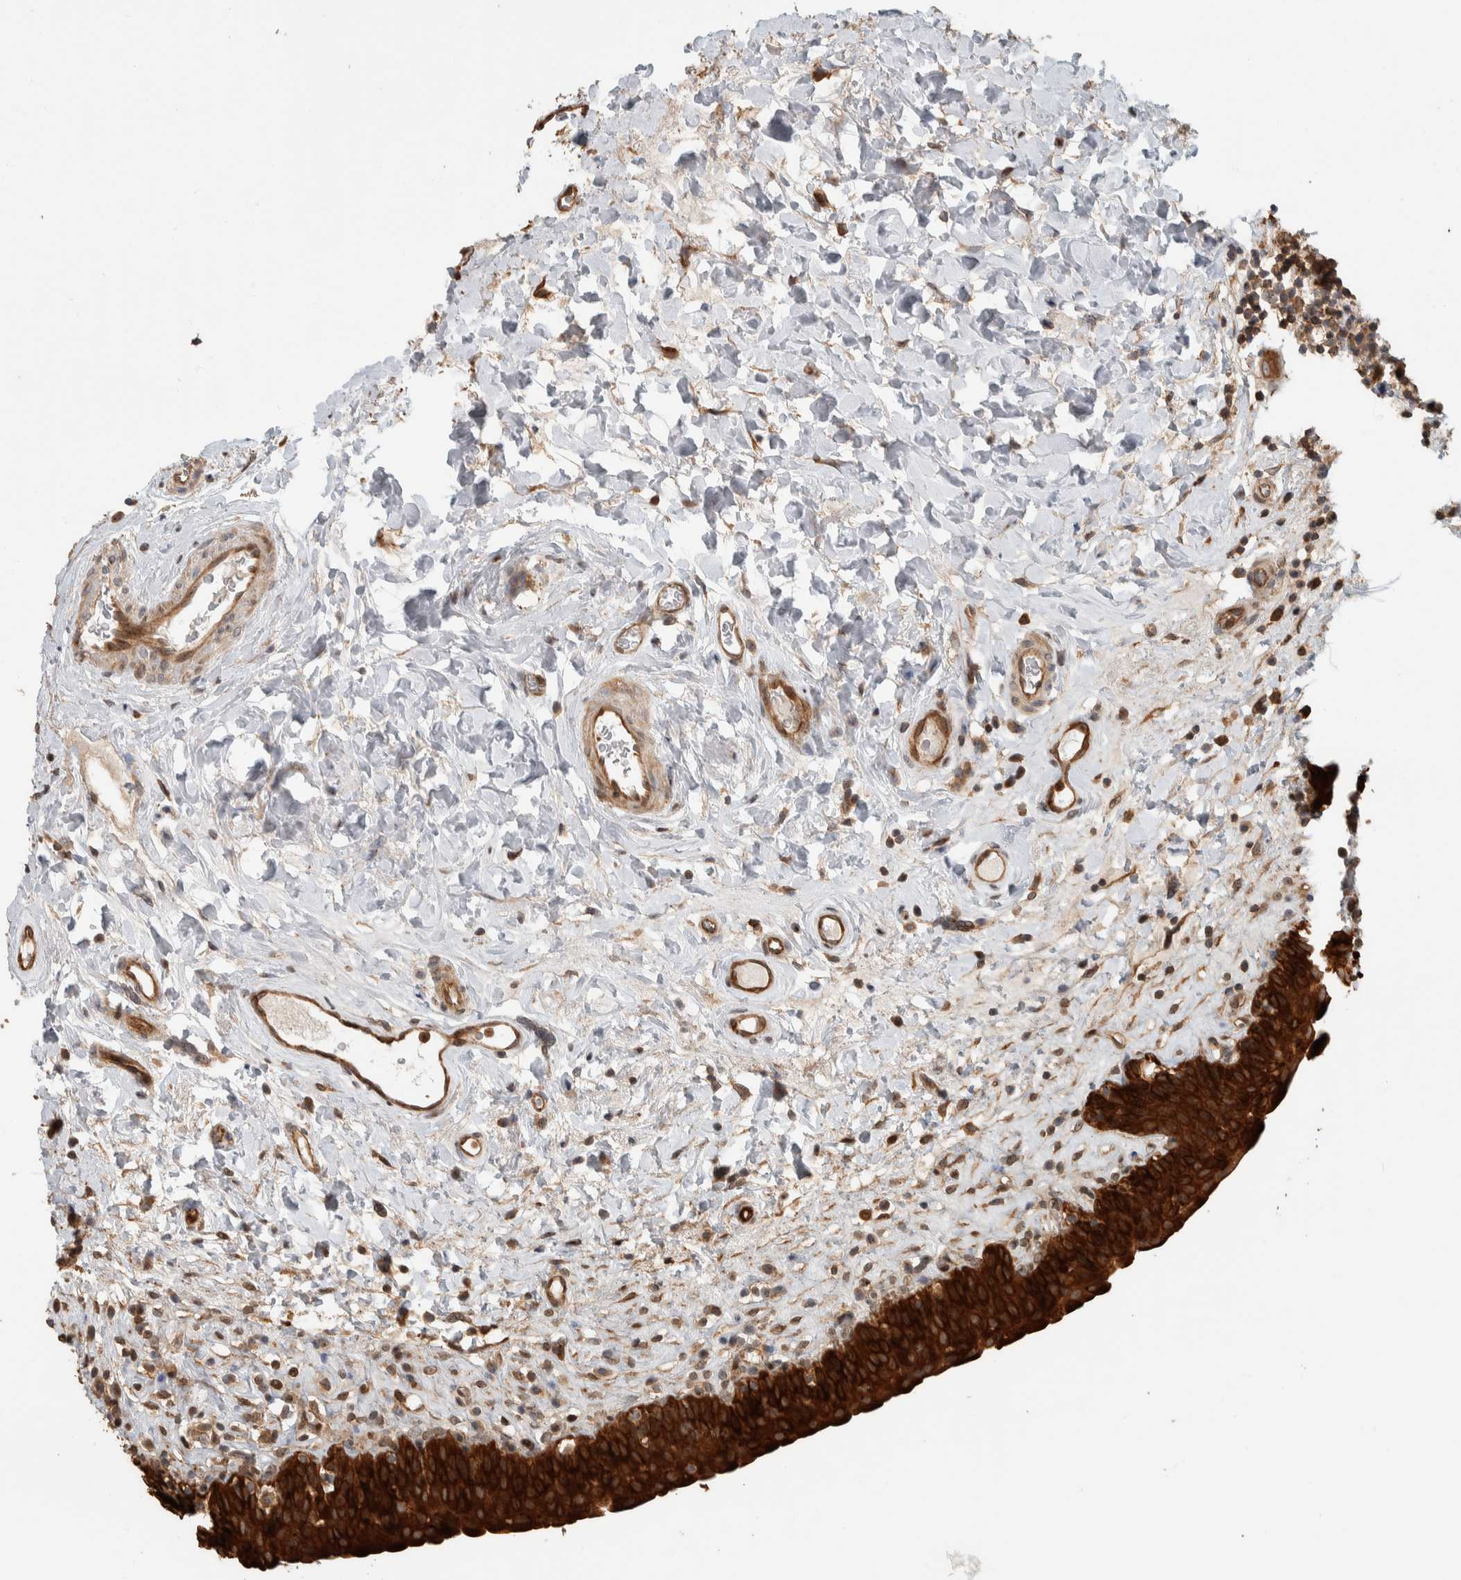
{"staining": {"intensity": "strong", "quantity": ">75%", "location": "cytoplasmic/membranous"}, "tissue": "urinary bladder", "cell_type": "Urothelial cells", "image_type": "normal", "snomed": [{"axis": "morphology", "description": "Normal tissue, NOS"}, {"axis": "topography", "description": "Urinary bladder"}], "caption": "The image displays immunohistochemical staining of normal urinary bladder. There is strong cytoplasmic/membranous expression is appreciated in about >75% of urothelial cells.", "gene": "CNTROB", "patient": {"sex": "male", "age": 83}}